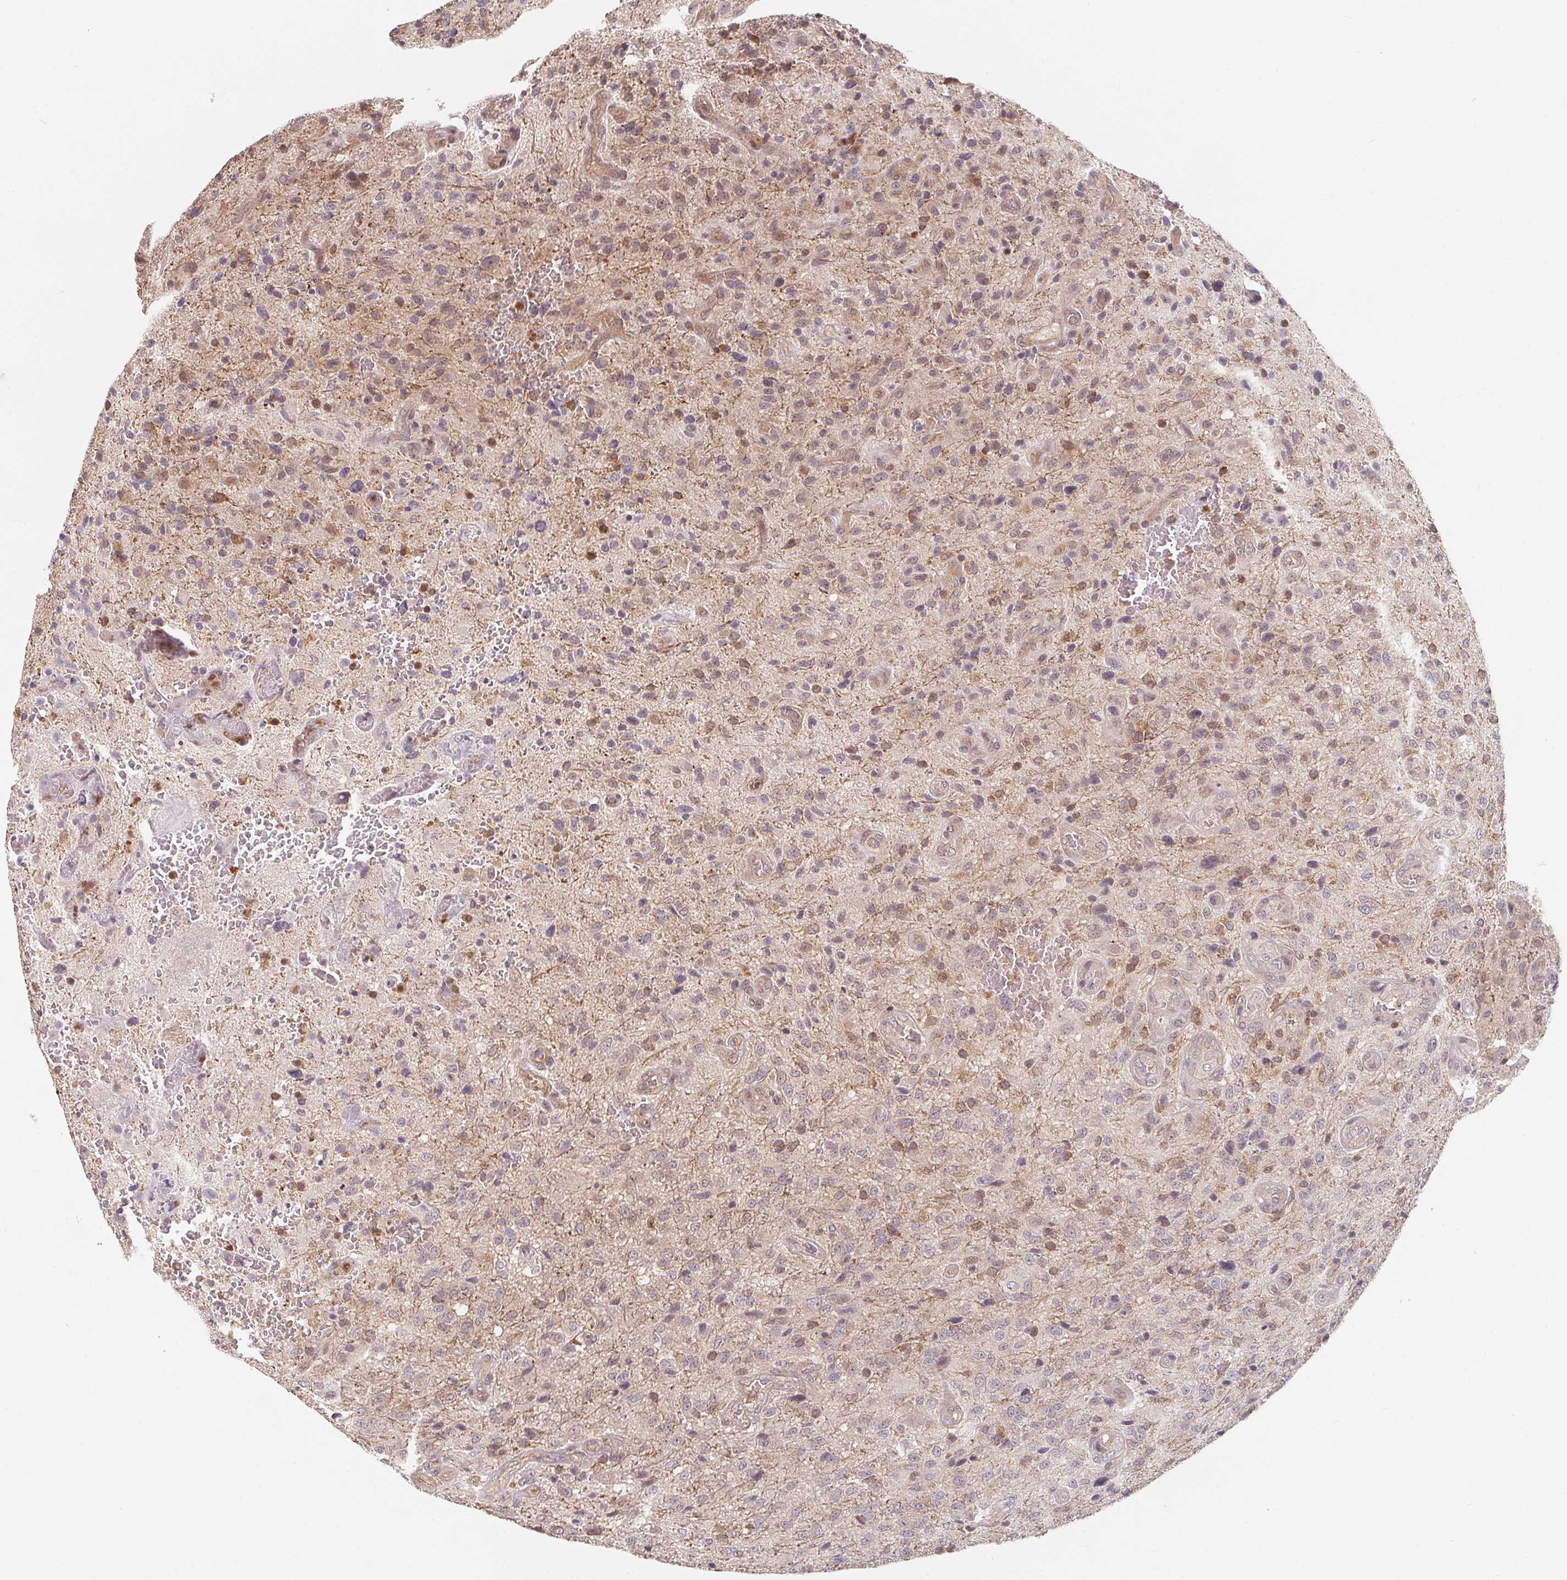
{"staining": {"intensity": "moderate", "quantity": "25%-75%", "location": "cytoplasmic/membranous"}, "tissue": "glioma", "cell_type": "Tumor cells", "image_type": "cancer", "snomed": [{"axis": "morphology", "description": "Glioma, malignant, Low grade"}, {"axis": "topography", "description": "Brain"}], "caption": "A histopathology image showing moderate cytoplasmic/membranous expression in approximately 25%-75% of tumor cells in glioma, as visualized by brown immunohistochemical staining.", "gene": "ANKRD13A", "patient": {"sex": "male", "age": 66}}